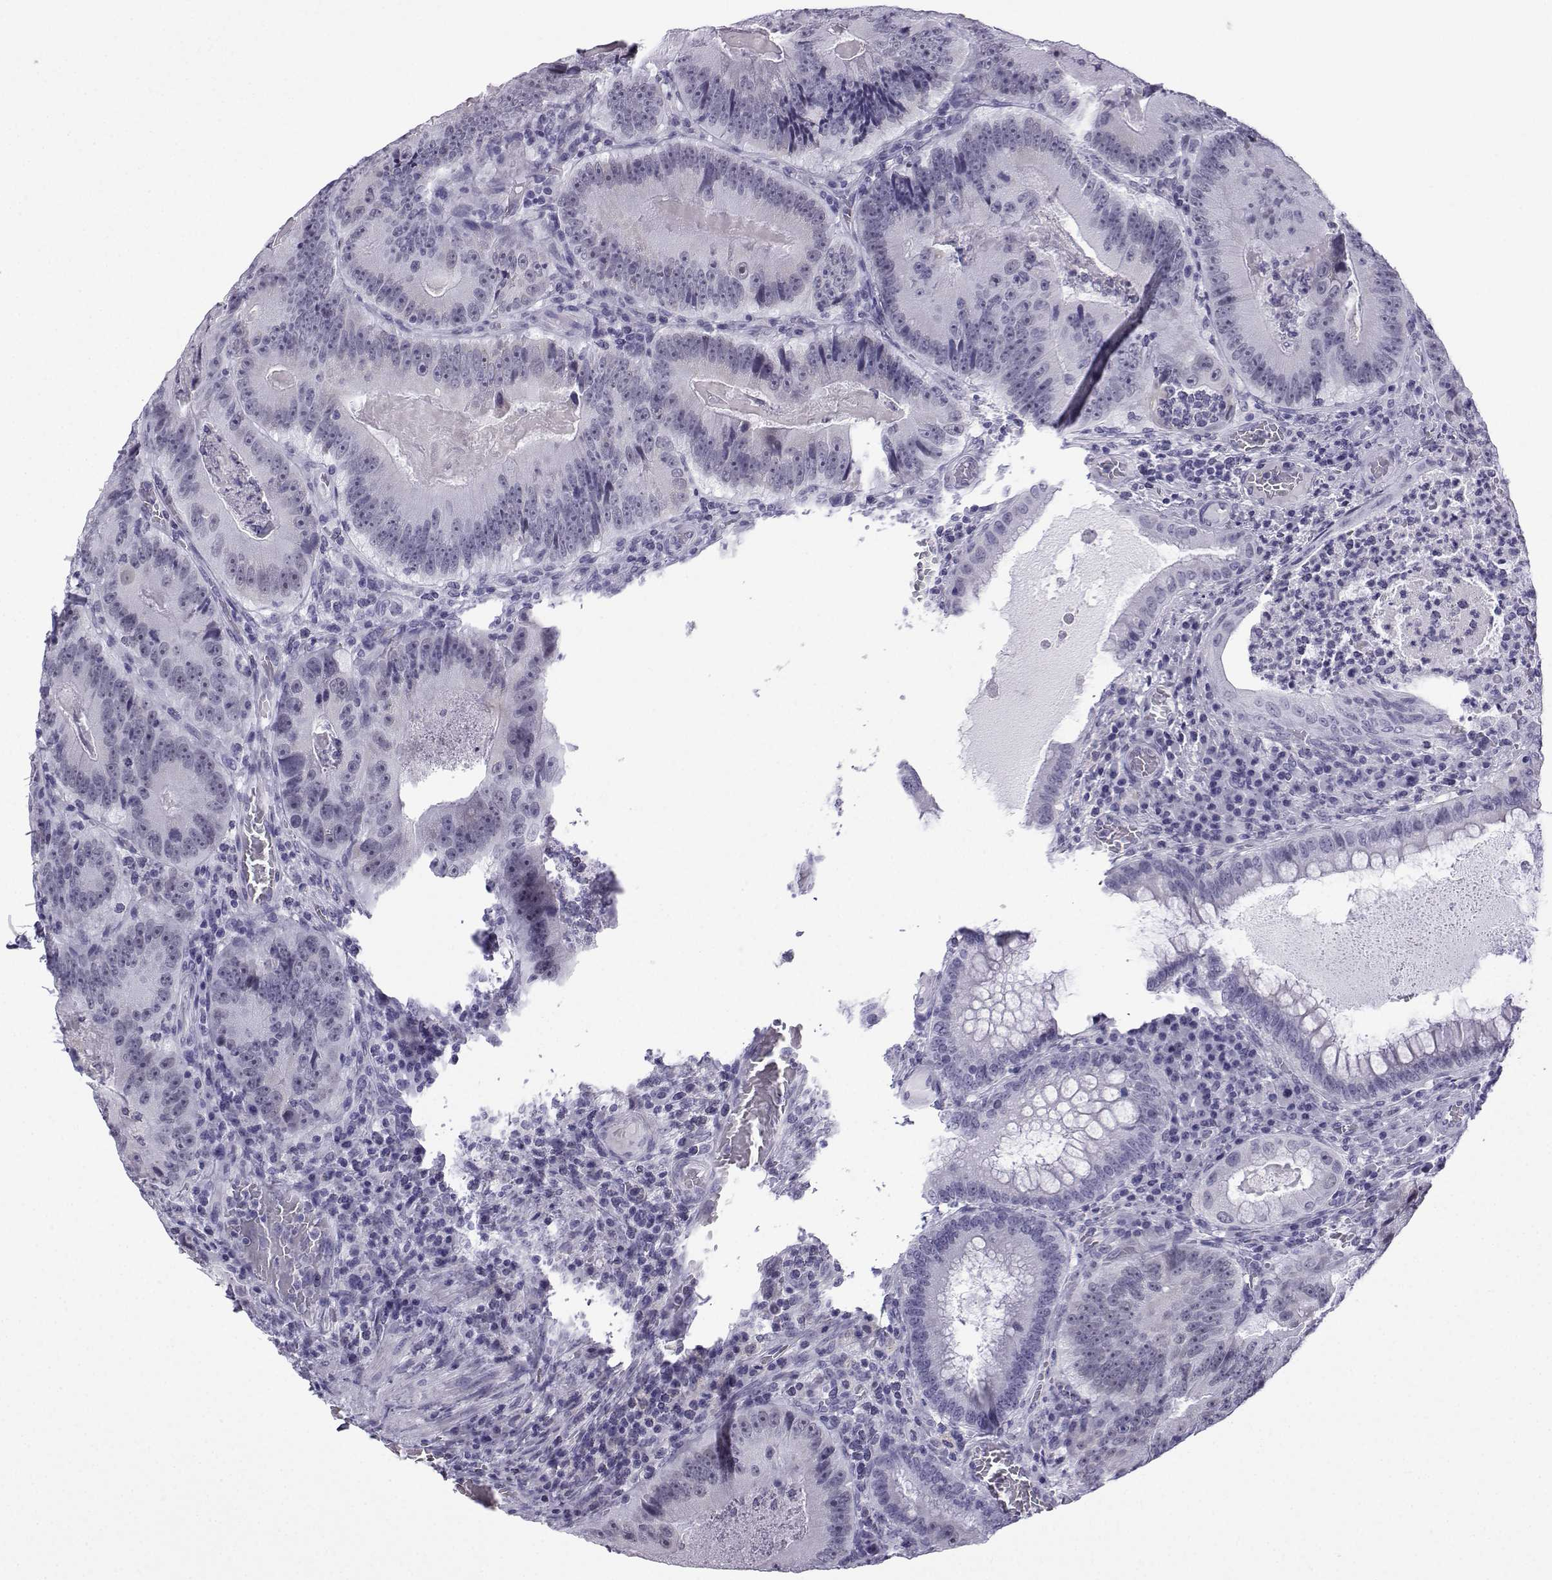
{"staining": {"intensity": "weak", "quantity": "<25%", "location": "cytoplasmic/membranous"}, "tissue": "colorectal cancer", "cell_type": "Tumor cells", "image_type": "cancer", "snomed": [{"axis": "morphology", "description": "Adenocarcinoma, NOS"}, {"axis": "topography", "description": "Colon"}], "caption": "Colorectal adenocarcinoma was stained to show a protein in brown. There is no significant expression in tumor cells.", "gene": "MRGBP", "patient": {"sex": "female", "age": 86}}